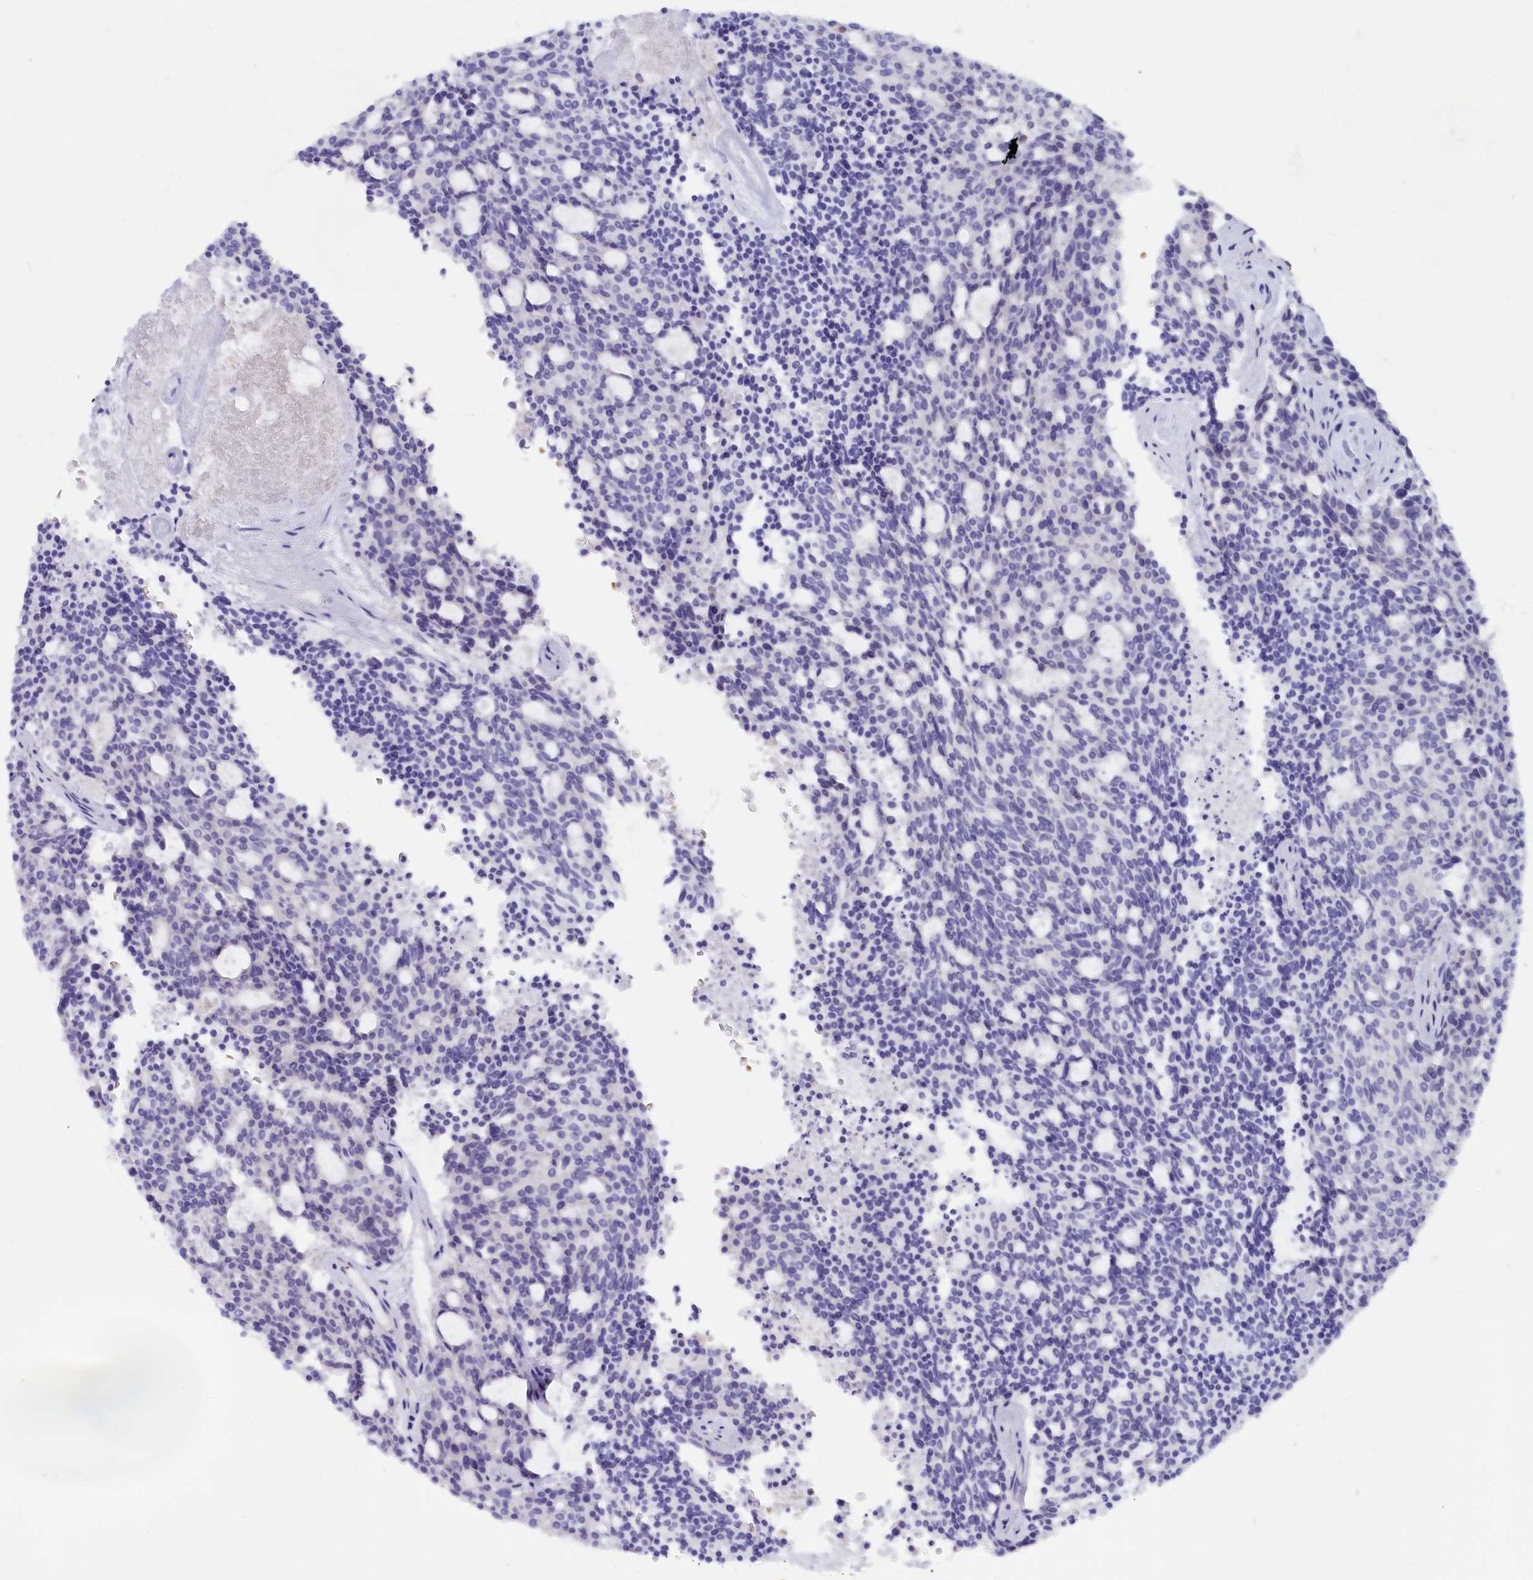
{"staining": {"intensity": "negative", "quantity": "none", "location": "none"}, "tissue": "carcinoid", "cell_type": "Tumor cells", "image_type": "cancer", "snomed": [{"axis": "morphology", "description": "Carcinoid, malignant, NOS"}, {"axis": "topography", "description": "Pancreas"}], "caption": "Tumor cells are negative for brown protein staining in carcinoid (malignant).", "gene": "GLYATL1", "patient": {"sex": "female", "age": 54}}